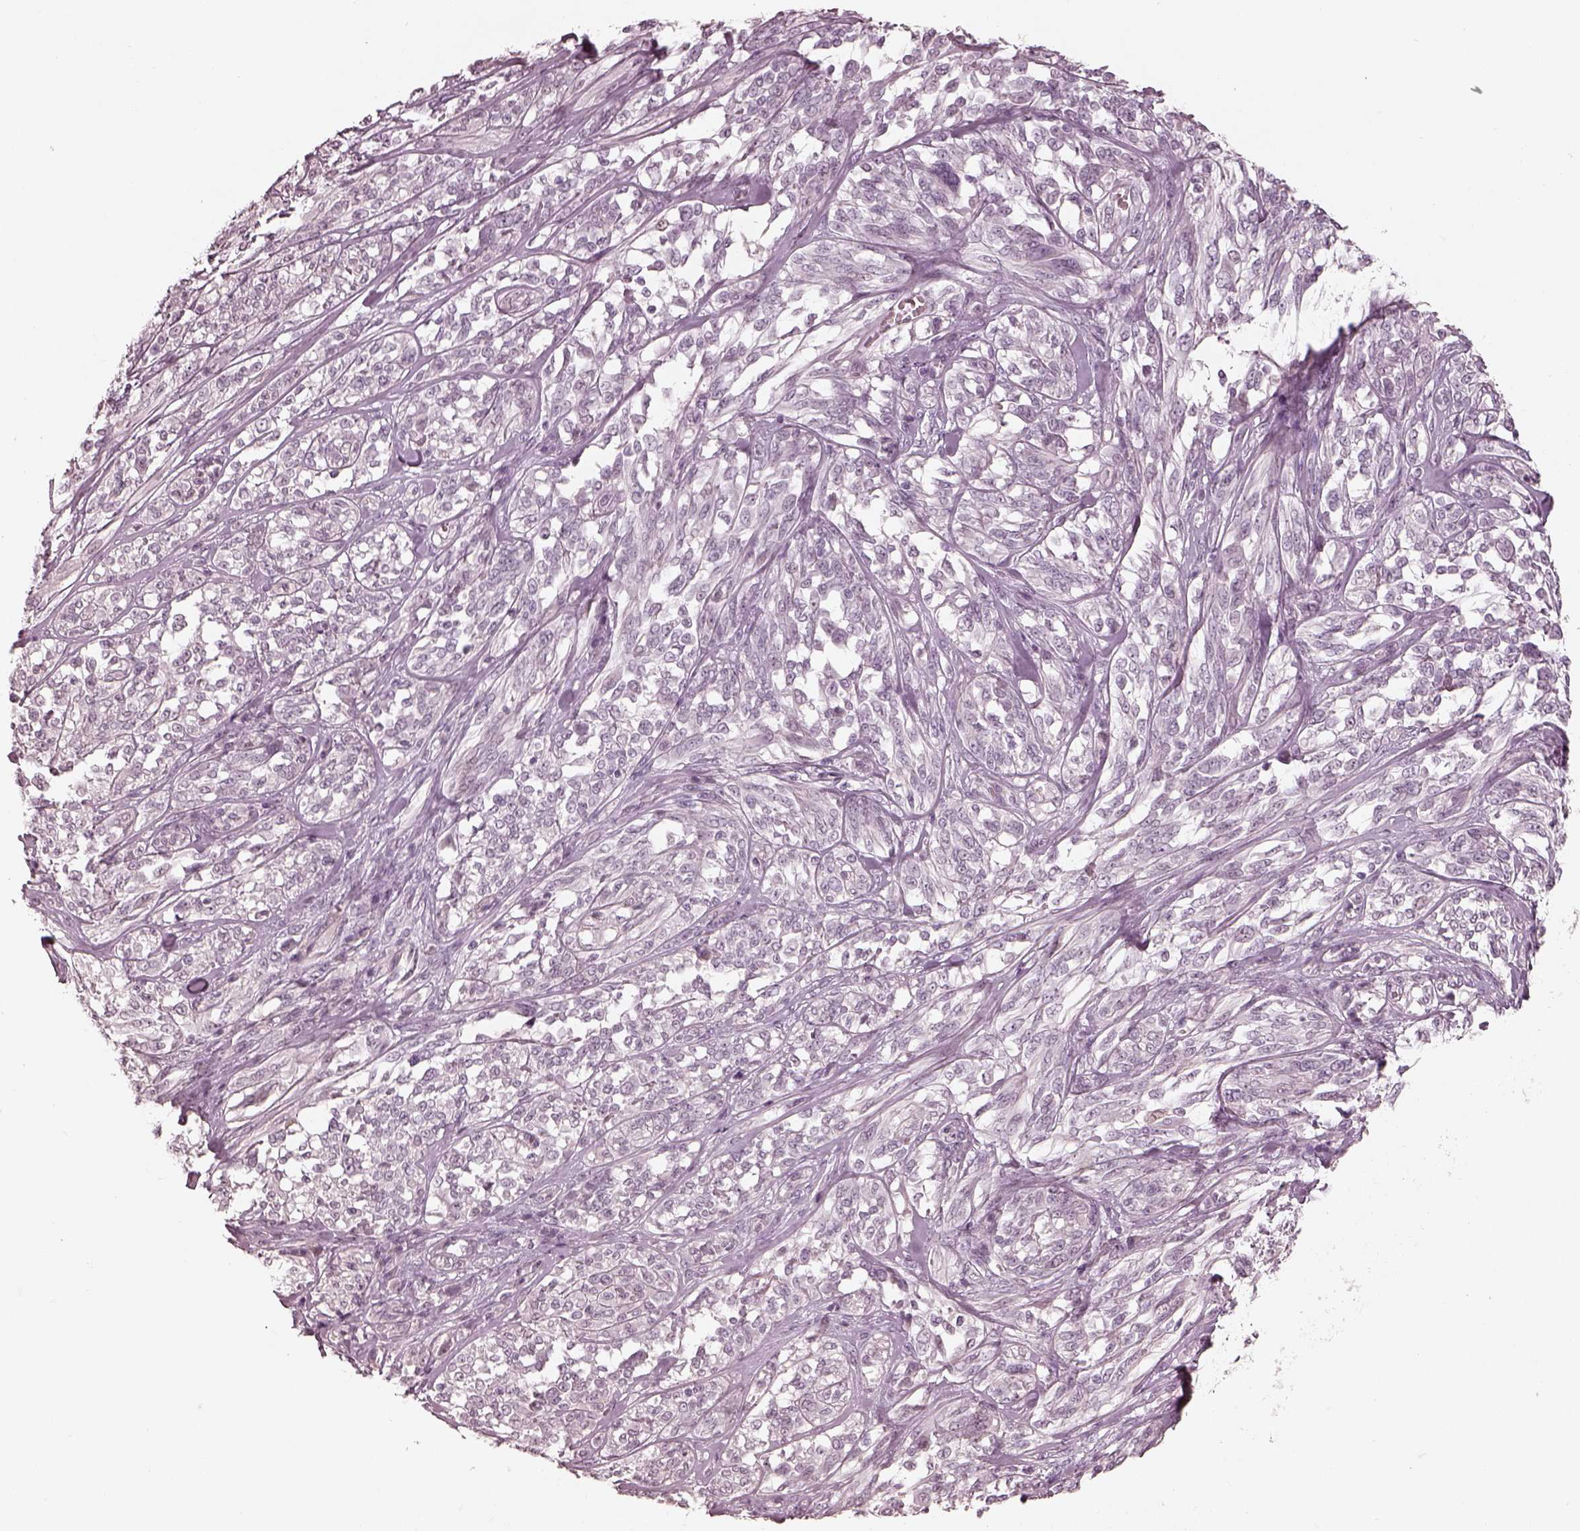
{"staining": {"intensity": "weak", "quantity": "25%-75%", "location": "cytoplasmic/membranous,nuclear"}, "tissue": "melanoma", "cell_type": "Tumor cells", "image_type": "cancer", "snomed": [{"axis": "morphology", "description": "Malignant melanoma, NOS"}, {"axis": "topography", "description": "Skin"}], "caption": "Immunohistochemistry (IHC) staining of malignant melanoma, which displays low levels of weak cytoplasmic/membranous and nuclear expression in approximately 25%-75% of tumor cells indicating weak cytoplasmic/membranous and nuclear protein positivity. The staining was performed using DAB (3,3'-diaminobenzidine) (brown) for protein detection and nuclei were counterstained in hematoxylin (blue).", "gene": "ADRB3", "patient": {"sex": "female", "age": 91}}